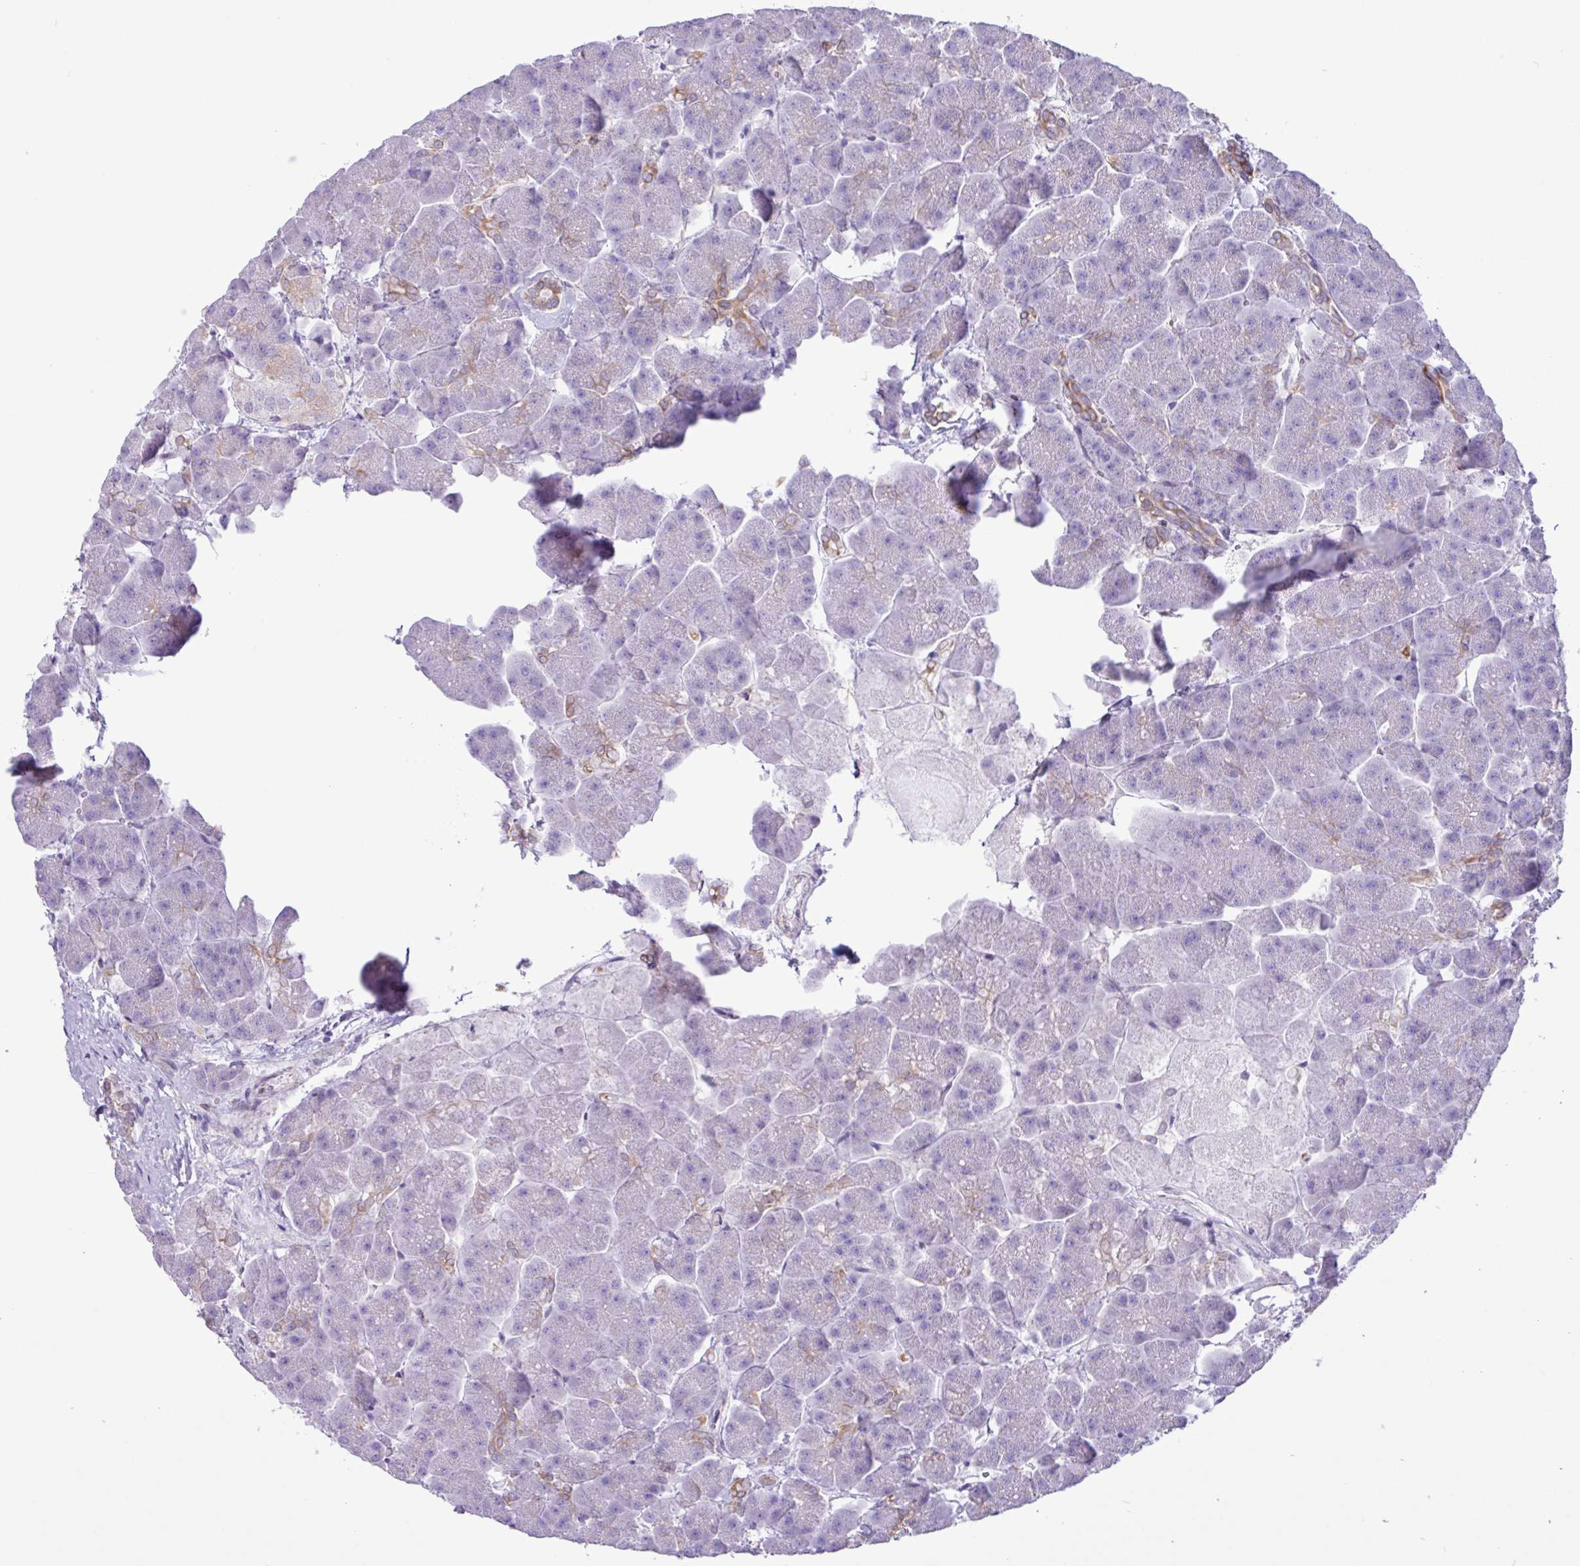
{"staining": {"intensity": "negative", "quantity": "none", "location": "none"}, "tissue": "pancreas", "cell_type": "Exocrine glandular cells", "image_type": "normal", "snomed": [{"axis": "morphology", "description": "Normal tissue, NOS"}, {"axis": "topography", "description": "Pancreas"}, {"axis": "topography", "description": "Peripheral nerve tissue"}], "caption": "Immunohistochemical staining of unremarkable pancreas shows no significant positivity in exocrine glandular cells.", "gene": "SLC38A1", "patient": {"sex": "male", "age": 54}}